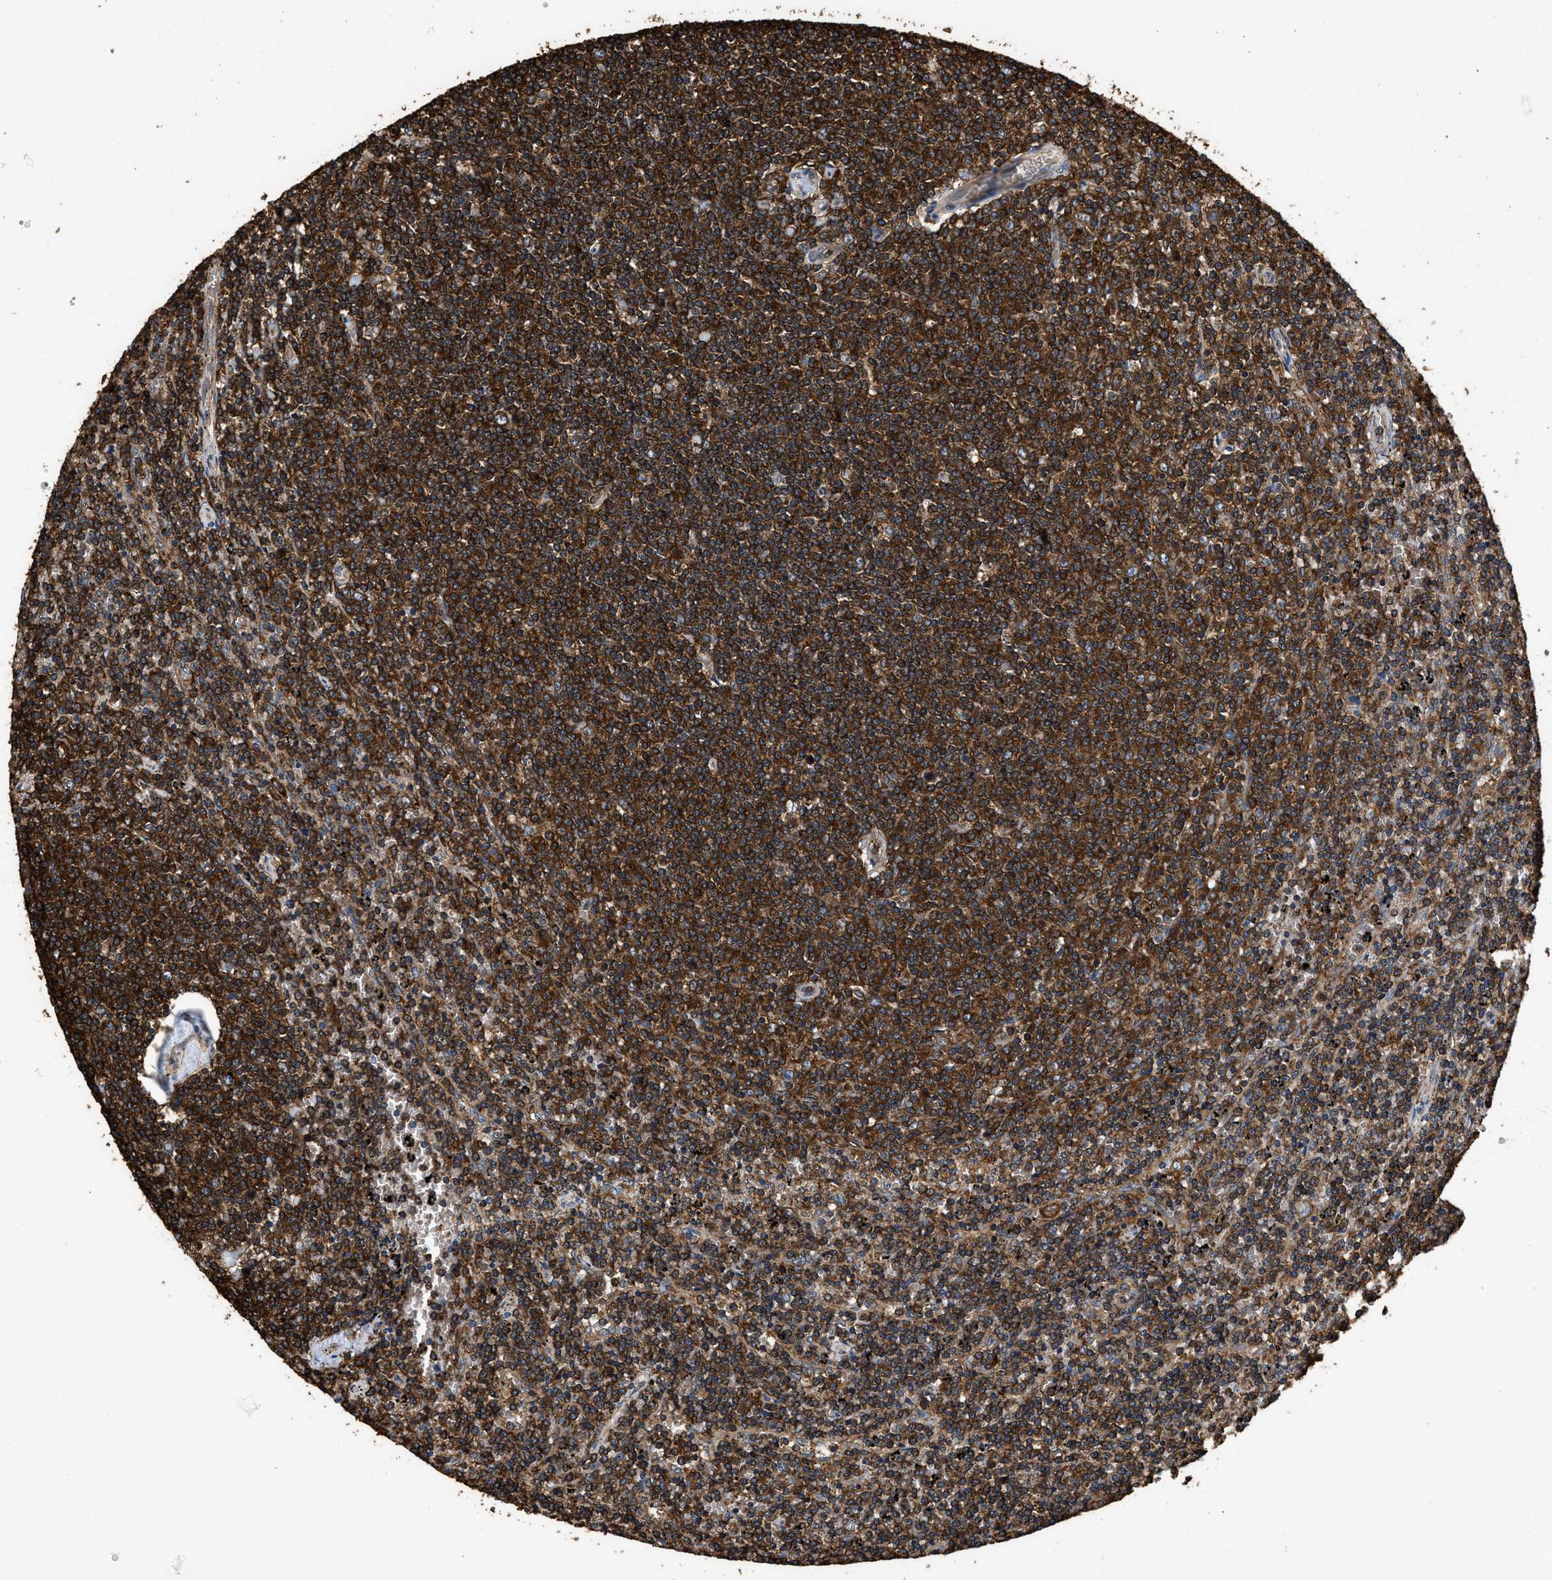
{"staining": {"intensity": "strong", "quantity": ">75%", "location": "cytoplasmic/membranous"}, "tissue": "lymphoma", "cell_type": "Tumor cells", "image_type": "cancer", "snomed": [{"axis": "morphology", "description": "Malignant lymphoma, non-Hodgkin's type, Low grade"}, {"axis": "topography", "description": "Spleen"}], "caption": "High-power microscopy captured an immunohistochemistry (IHC) histopathology image of lymphoma, revealing strong cytoplasmic/membranous positivity in about >75% of tumor cells.", "gene": "LINGO2", "patient": {"sex": "female", "age": 50}}